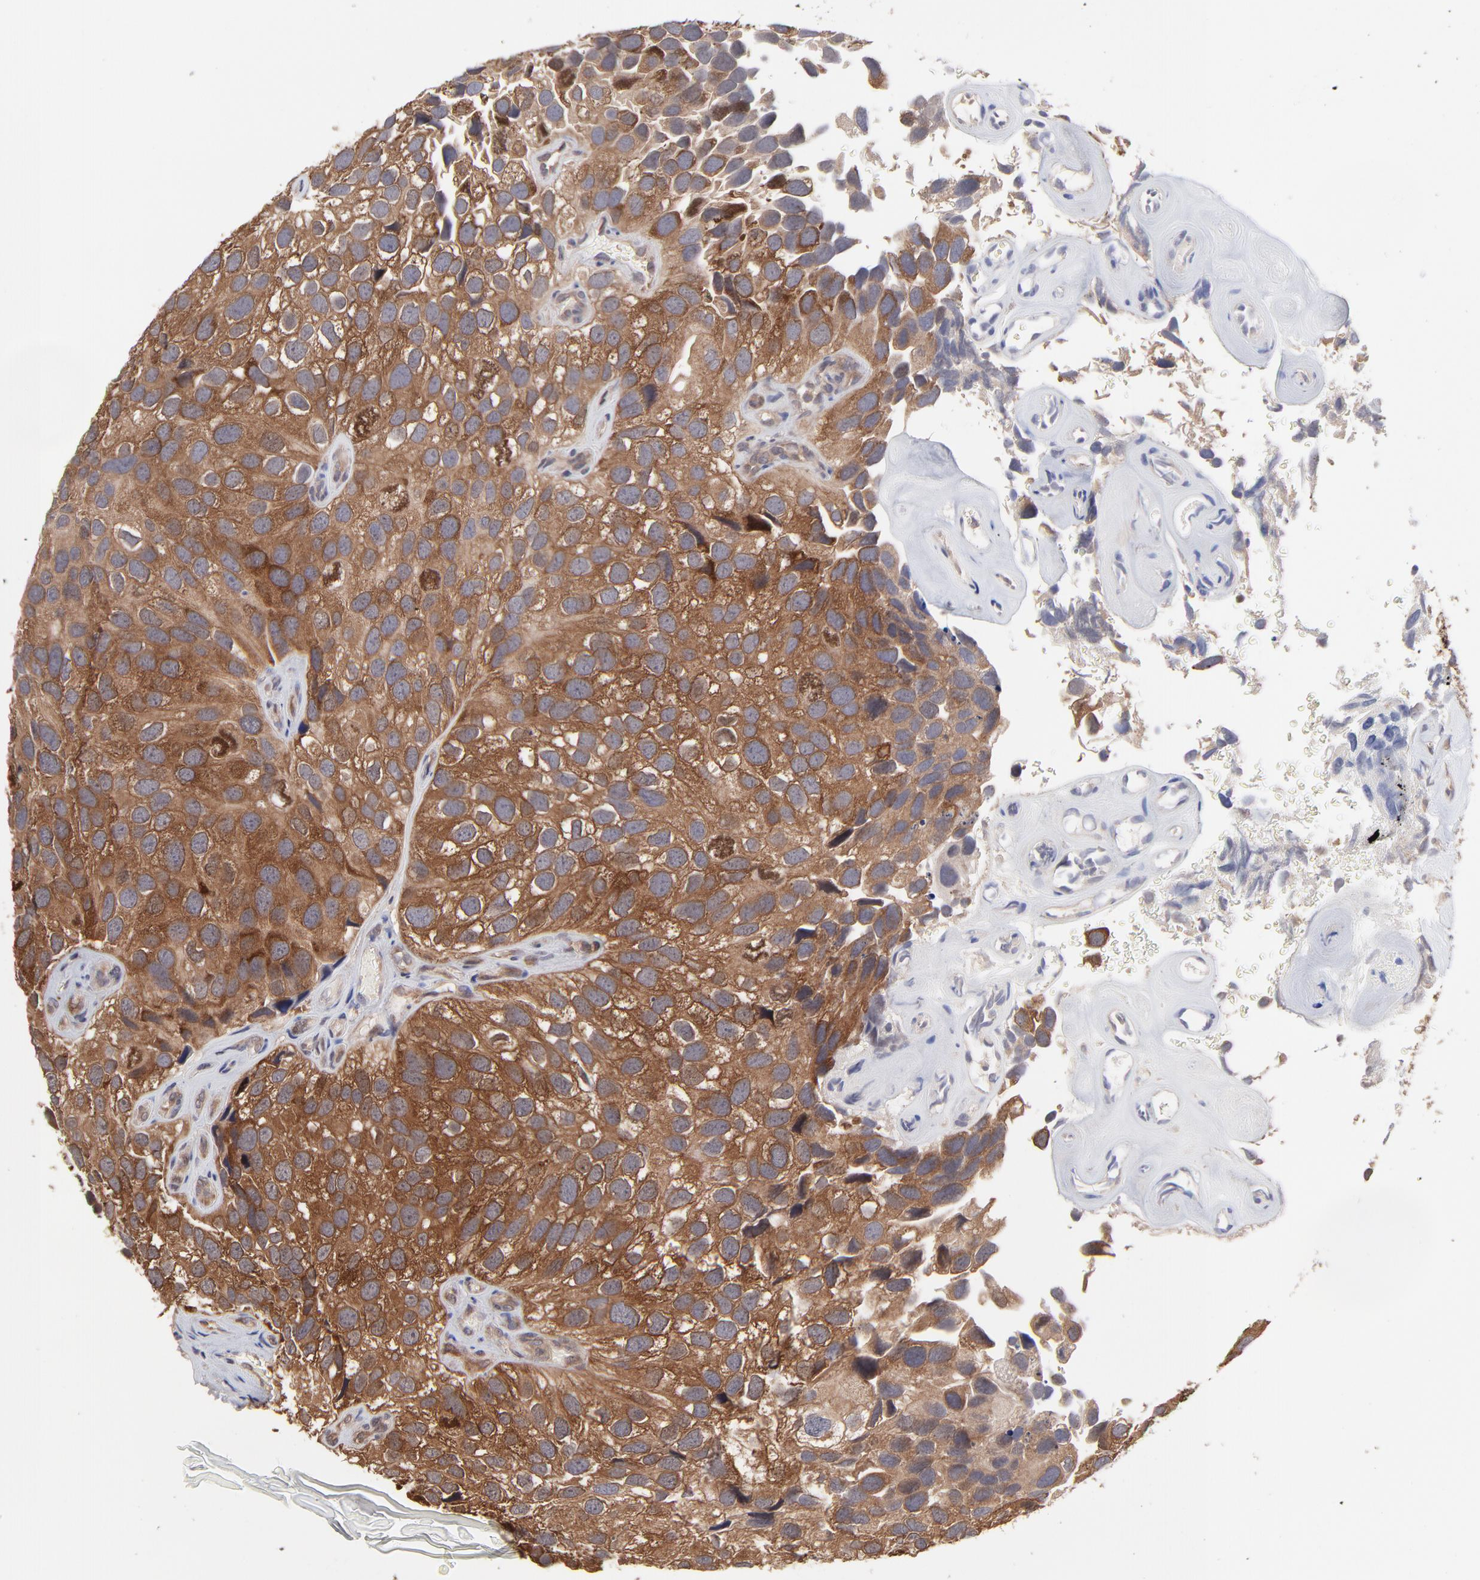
{"staining": {"intensity": "strong", "quantity": ">75%", "location": "cytoplasmic/membranous"}, "tissue": "urothelial cancer", "cell_type": "Tumor cells", "image_type": "cancer", "snomed": [{"axis": "morphology", "description": "Urothelial carcinoma, High grade"}, {"axis": "topography", "description": "Urinary bladder"}], "caption": "A histopathology image of human urothelial cancer stained for a protein demonstrates strong cytoplasmic/membranous brown staining in tumor cells. The protein is shown in brown color, while the nuclei are stained blue.", "gene": "GART", "patient": {"sex": "male", "age": 72}}